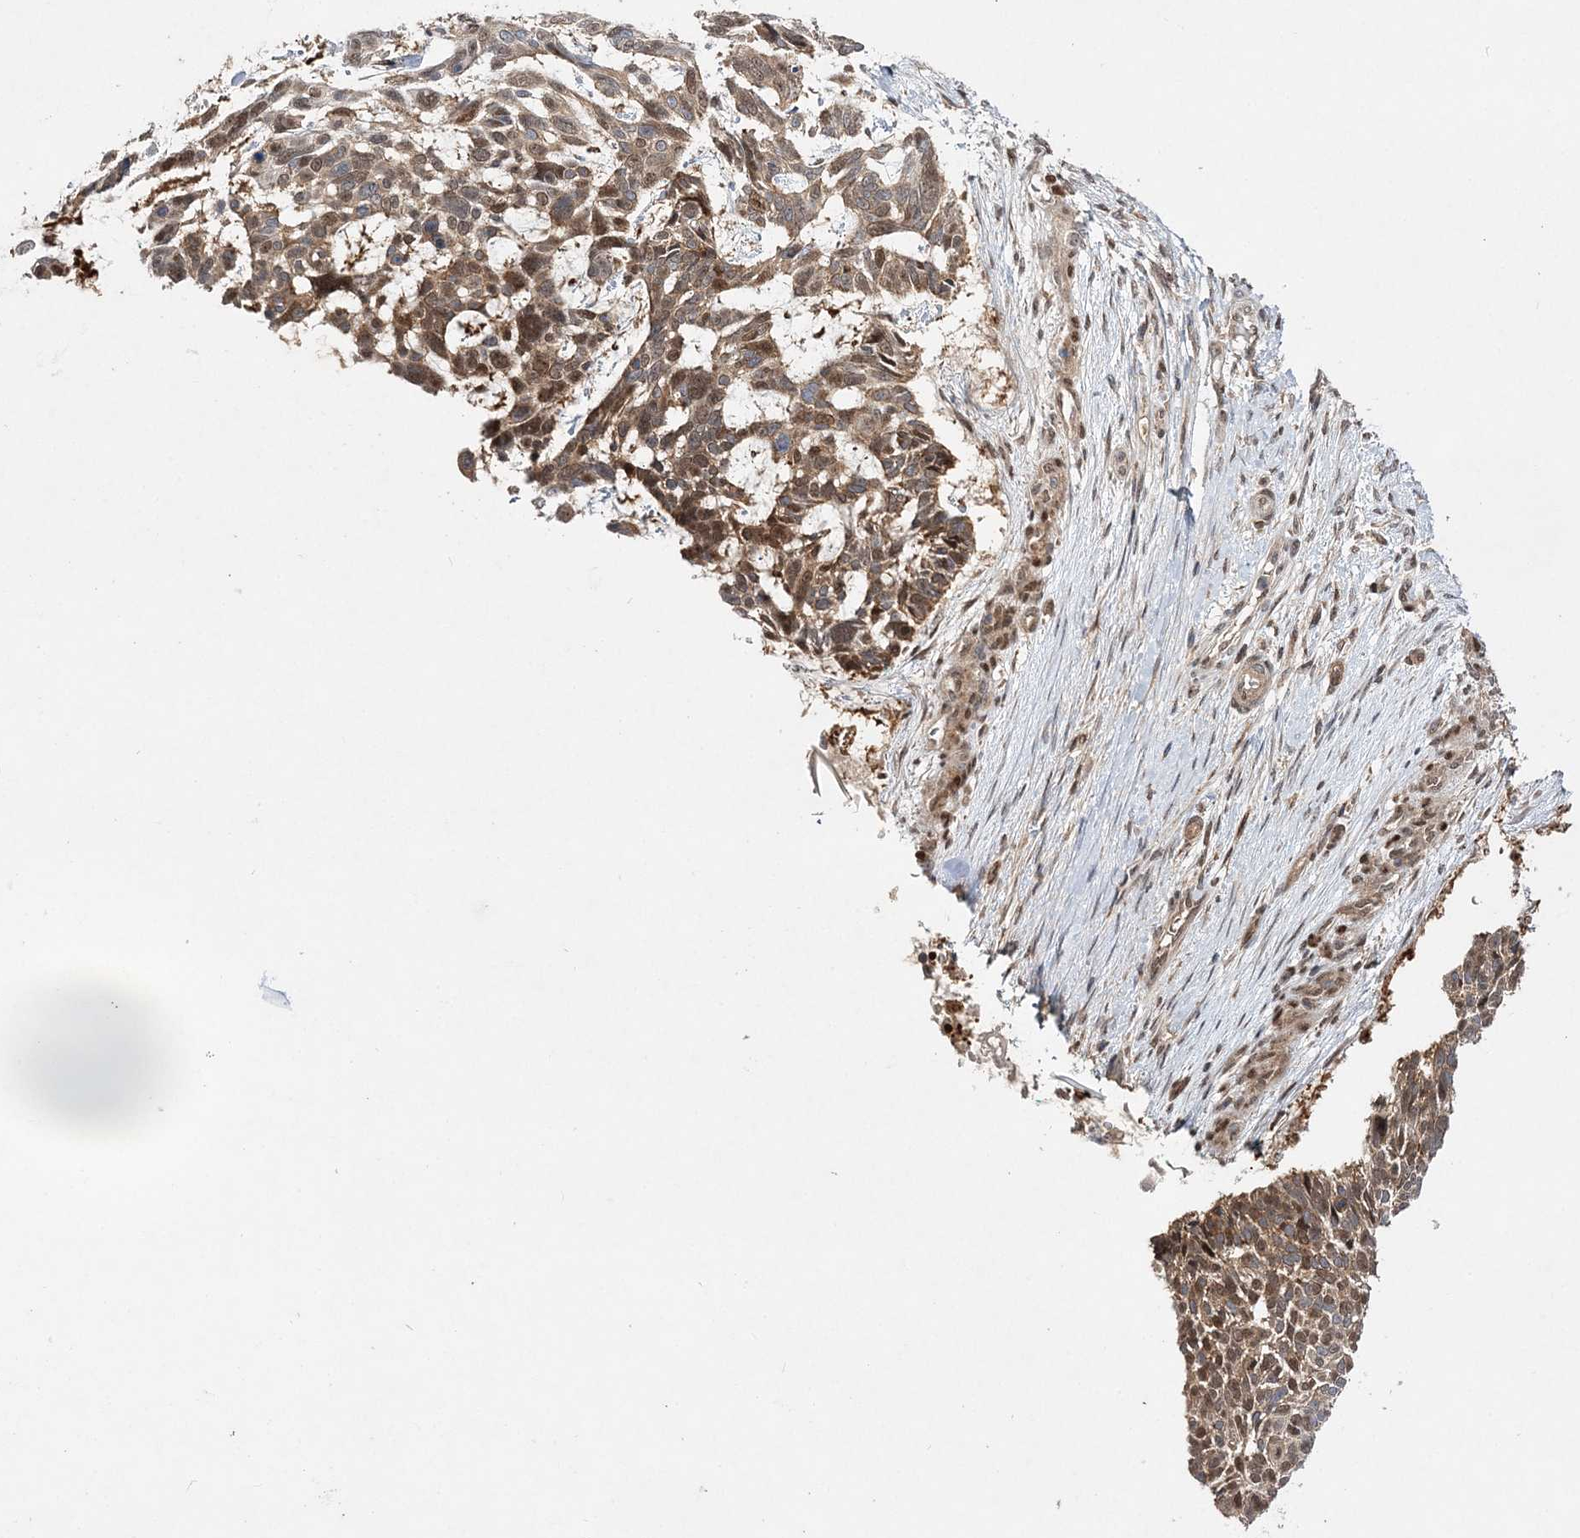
{"staining": {"intensity": "moderate", "quantity": ">75%", "location": "cytoplasmic/membranous,nuclear"}, "tissue": "skin cancer", "cell_type": "Tumor cells", "image_type": "cancer", "snomed": [{"axis": "morphology", "description": "Basal cell carcinoma"}, {"axis": "topography", "description": "Skin"}], "caption": "Immunohistochemical staining of human basal cell carcinoma (skin) displays medium levels of moderate cytoplasmic/membranous and nuclear protein staining in about >75% of tumor cells.", "gene": "NIF3L1", "patient": {"sex": "male", "age": 88}}